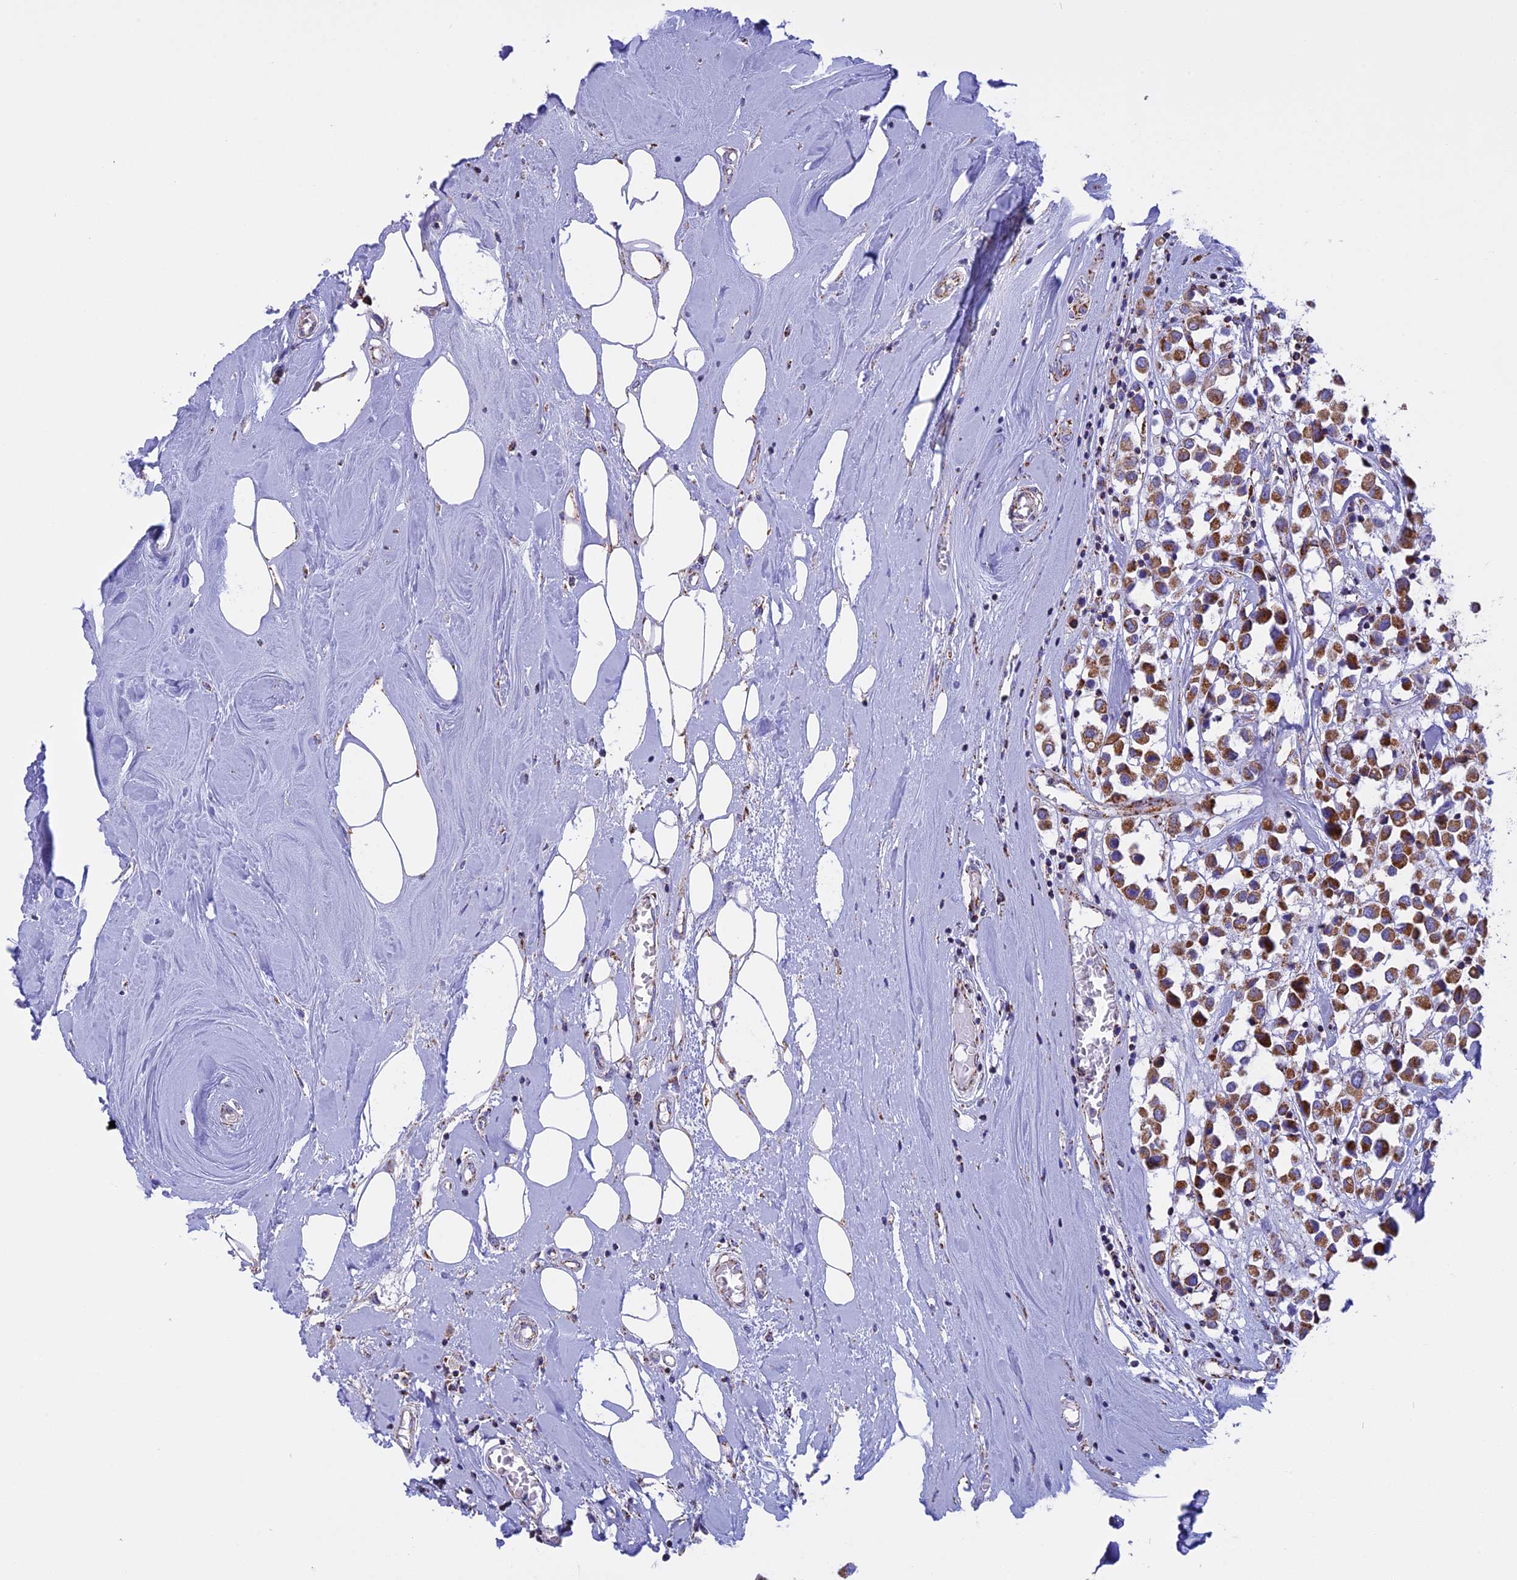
{"staining": {"intensity": "moderate", "quantity": ">75%", "location": "cytoplasmic/membranous"}, "tissue": "breast cancer", "cell_type": "Tumor cells", "image_type": "cancer", "snomed": [{"axis": "morphology", "description": "Duct carcinoma"}, {"axis": "topography", "description": "Breast"}], "caption": "About >75% of tumor cells in breast cancer (intraductal carcinoma) exhibit moderate cytoplasmic/membranous protein staining as visualized by brown immunohistochemical staining.", "gene": "KCNG1", "patient": {"sex": "female", "age": 61}}